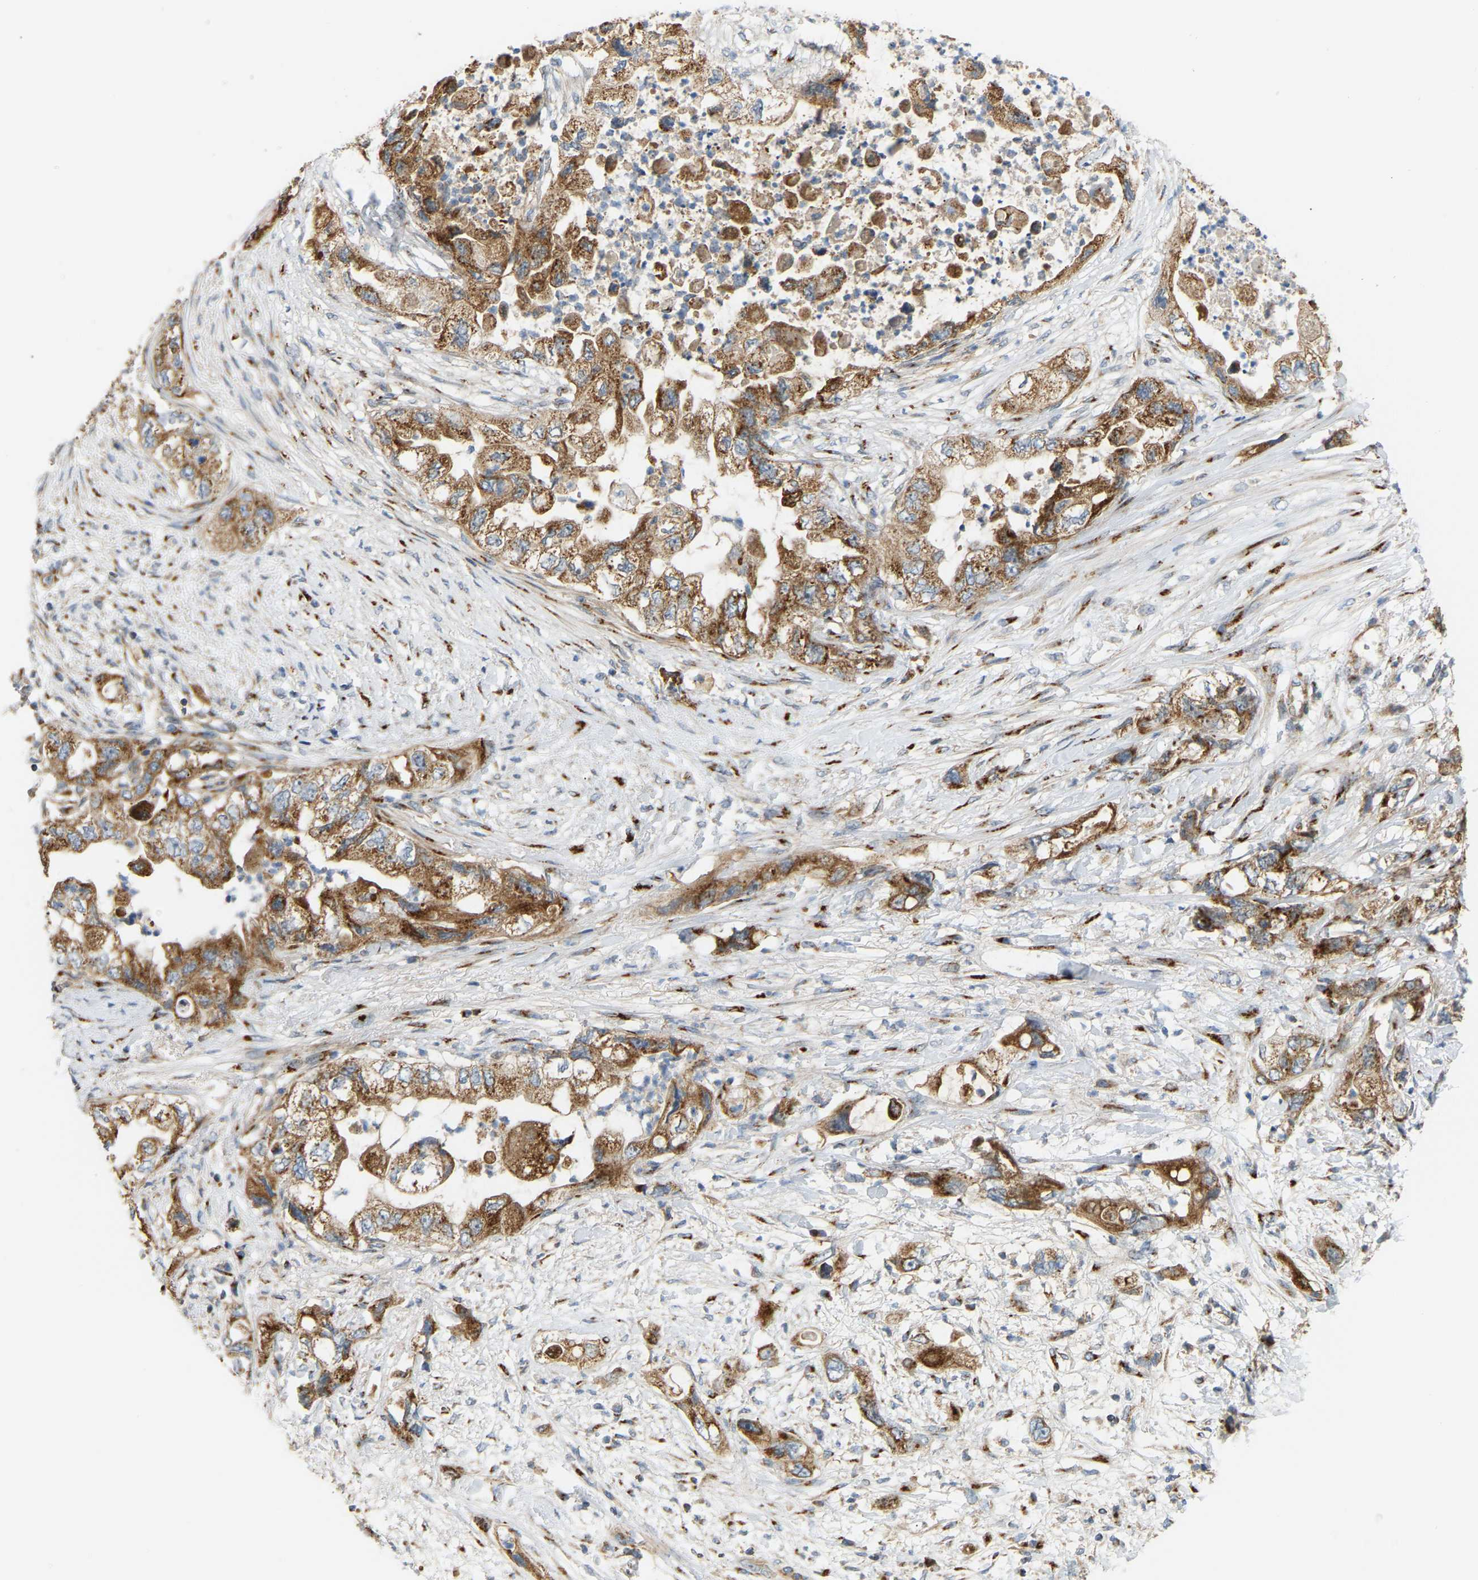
{"staining": {"intensity": "moderate", "quantity": ">75%", "location": "cytoplasmic/membranous"}, "tissue": "pancreatic cancer", "cell_type": "Tumor cells", "image_type": "cancer", "snomed": [{"axis": "morphology", "description": "Adenocarcinoma, NOS"}, {"axis": "topography", "description": "Pancreas"}], "caption": "Tumor cells exhibit medium levels of moderate cytoplasmic/membranous expression in approximately >75% of cells in pancreatic adenocarcinoma.", "gene": "YIPF2", "patient": {"sex": "female", "age": 73}}